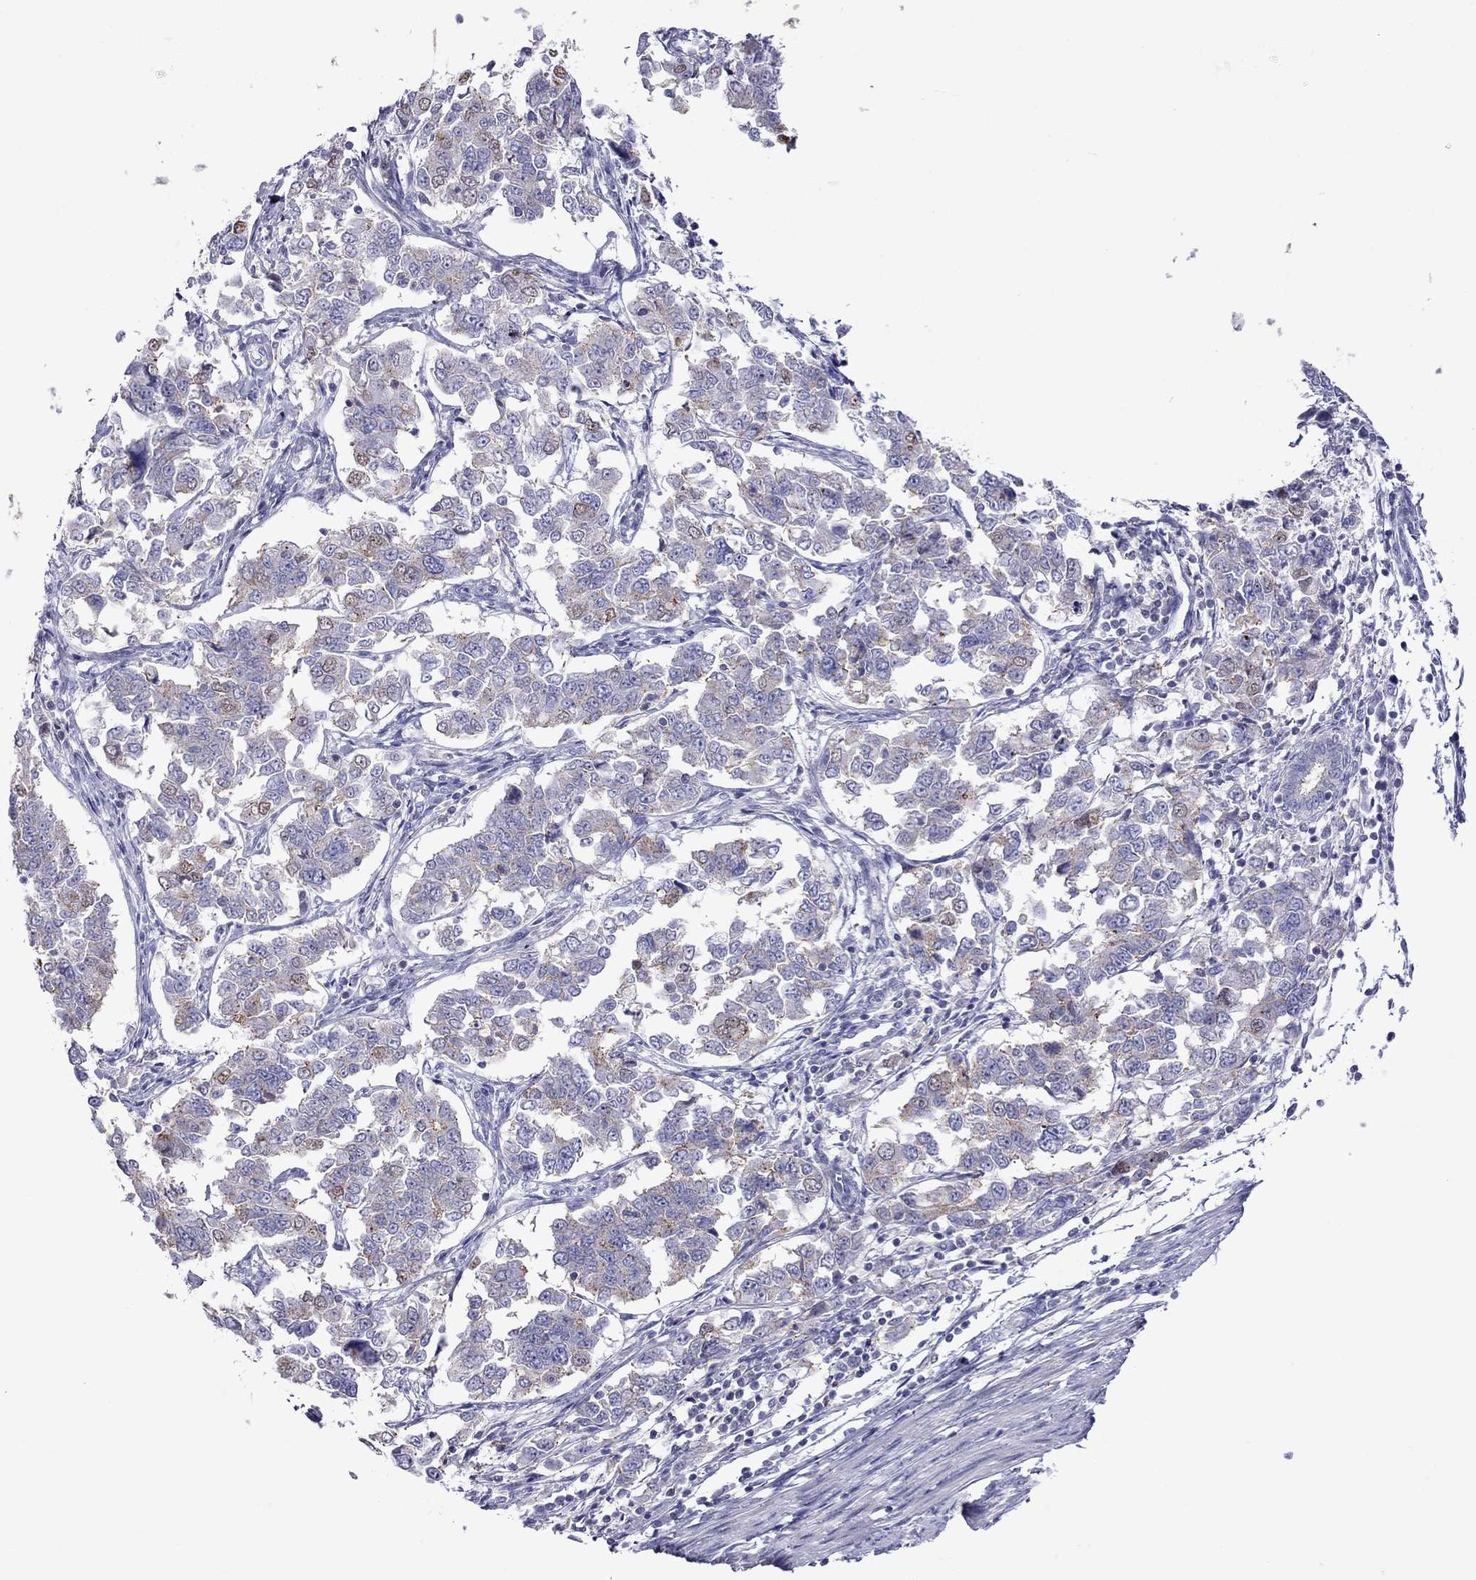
{"staining": {"intensity": "moderate", "quantity": "<25%", "location": "cytoplasmic/membranous"}, "tissue": "endometrial cancer", "cell_type": "Tumor cells", "image_type": "cancer", "snomed": [{"axis": "morphology", "description": "Adenocarcinoma, NOS"}, {"axis": "topography", "description": "Endometrium"}], "caption": "The histopathology image demonstrates immunohistochemical staining of endometrial cancer (adenocarcinoma). There is moderate cytoplasmic/membranous expression is seen in about <25% of tumor cells. The protein is shown in brown color, while the nuclei are stained blue.", "gene": "MPZ", "patient": {"sex": "female", "age": 43}}